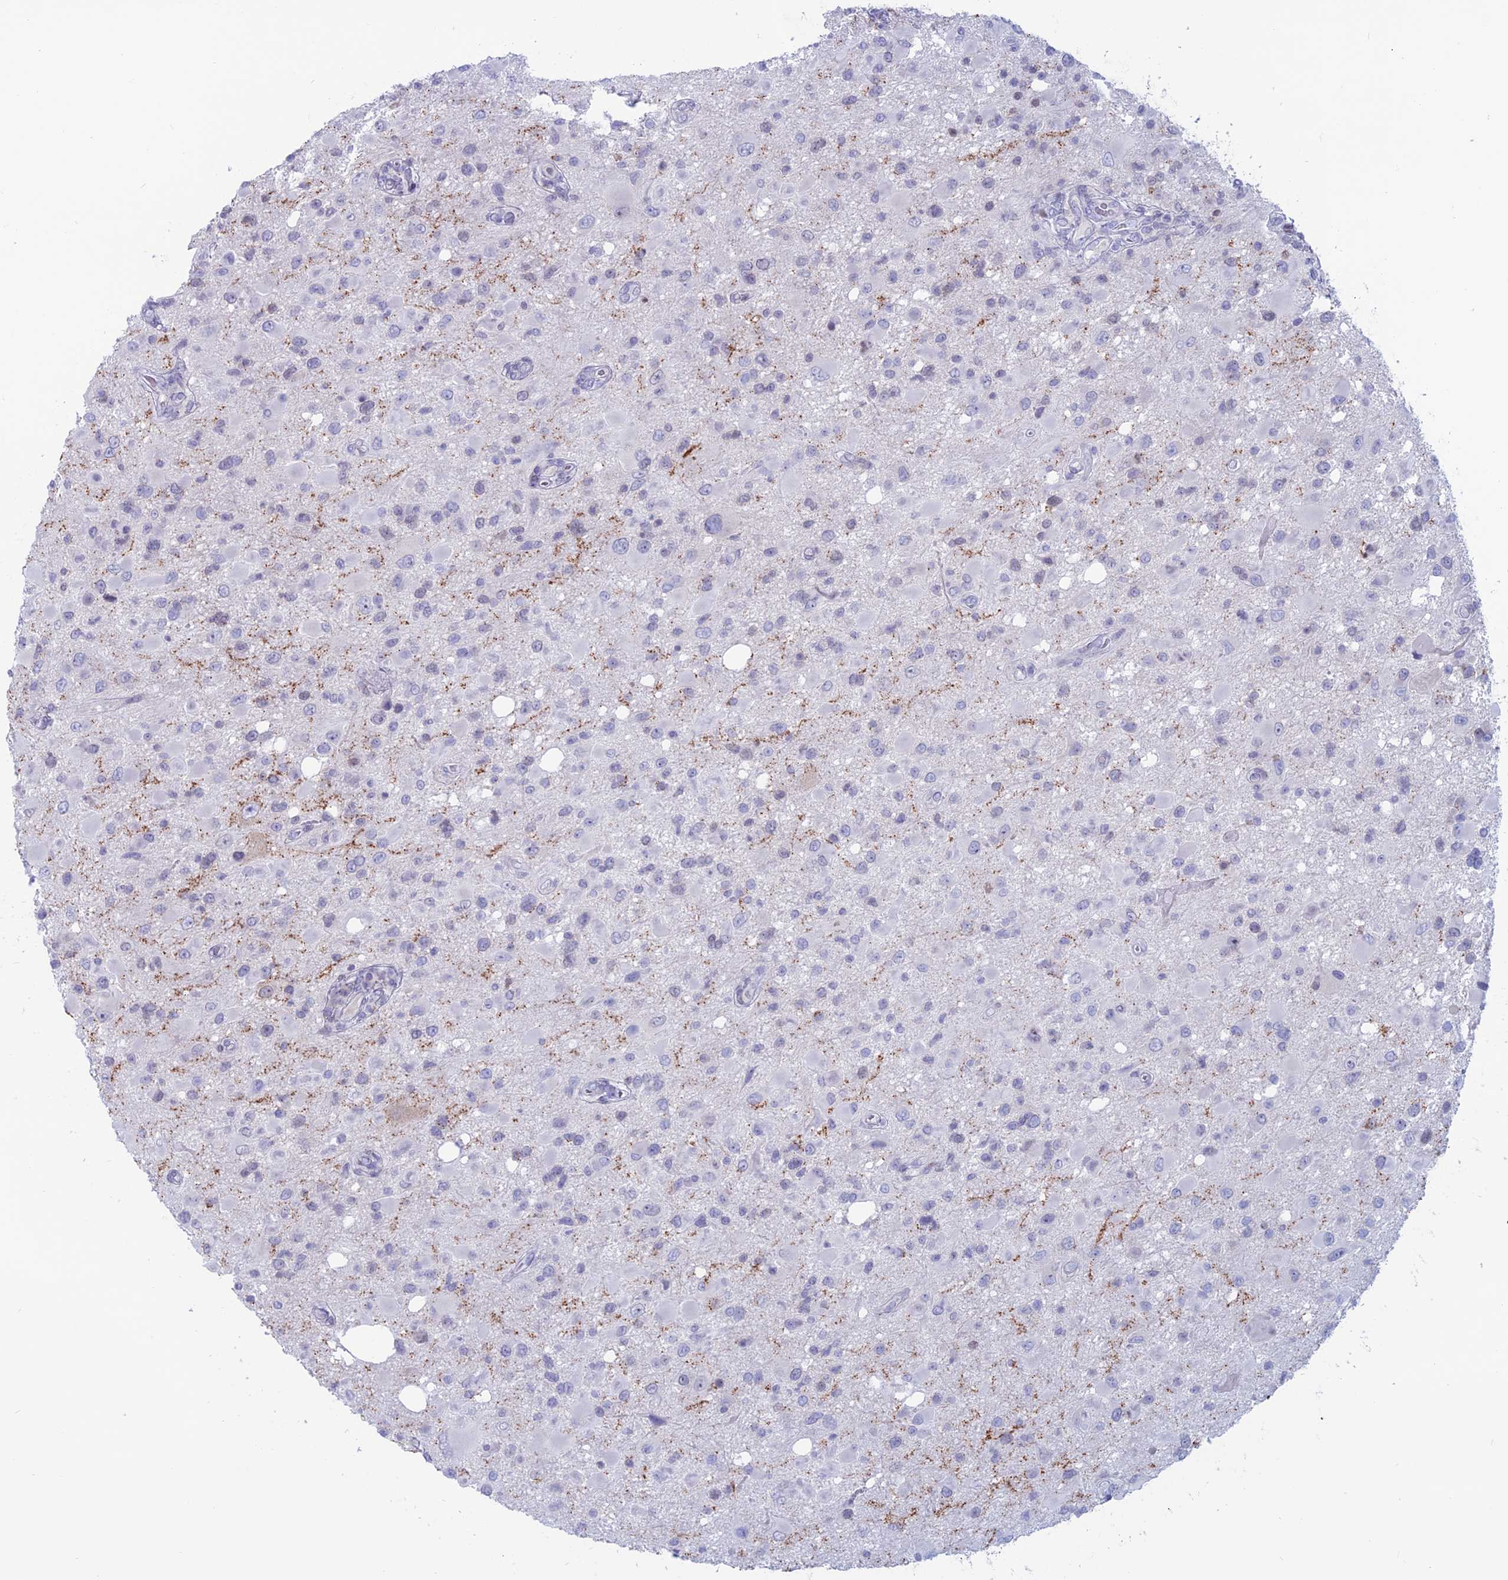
{"staining": {"intensity": "negative", "quantity": "none", "location": "none"}, "tissue": "glioma", "cell_type": "Tumor cells", "image_type": "cancer", "snomed": [{"axis": "morphology", "description": "Glioma, malignant, High grade"}, {"axis": "topography", "description": "Brain"}], "caption": "The photomicrograph reveals no significant staining in tumor cells of glioma.", "gene": "CERS6", "patient": {"sex": "male", "age": 53}}